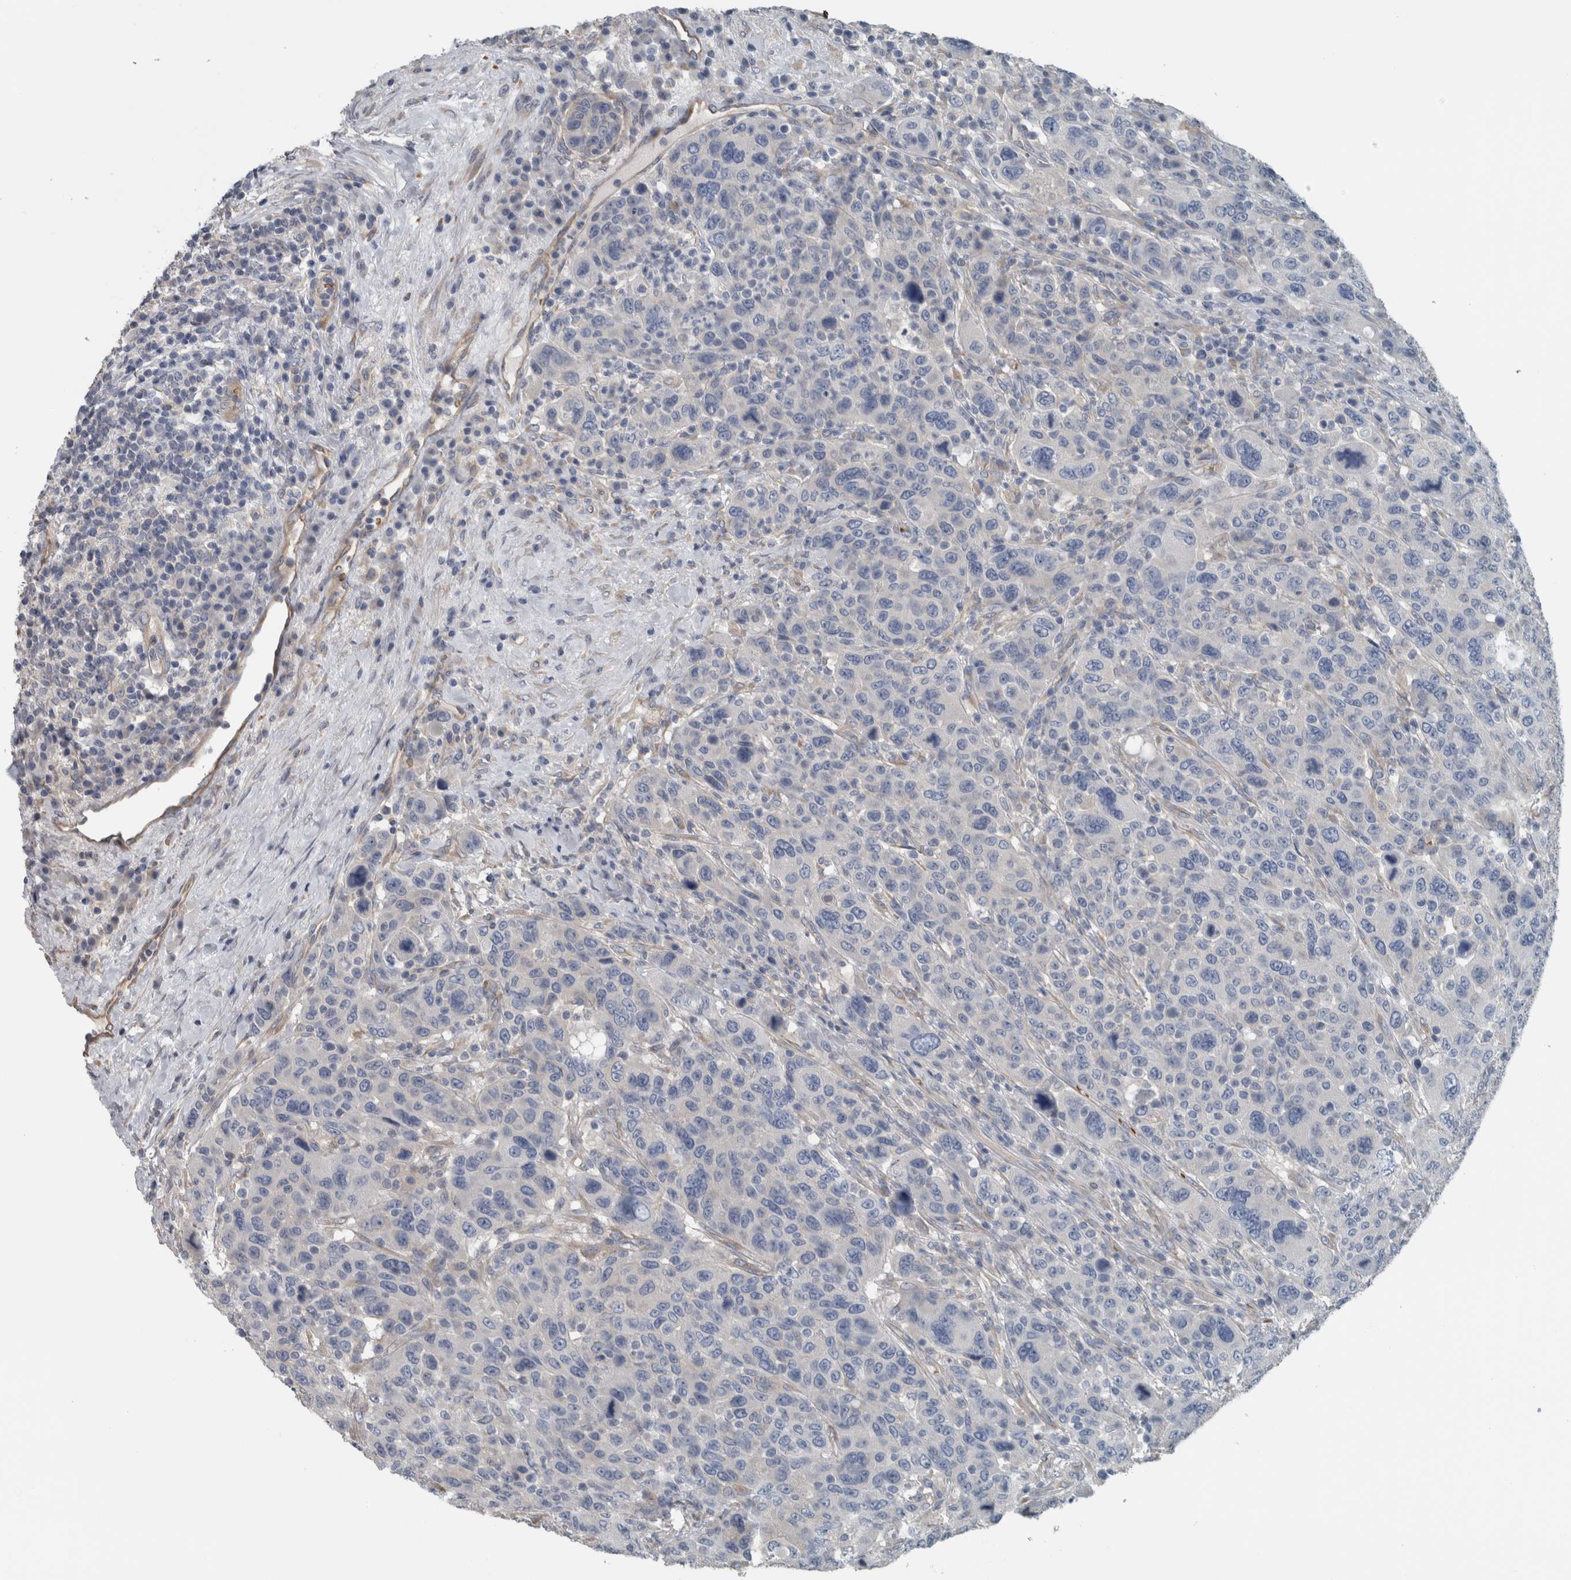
{"staining": {"intensity": "negative", "quantity": "none", "location": "none"}, "tissue": "breast cancer", "cell_type": "Tumor cells", "image_type": "cancer", "snomed": [{"axis": "morphology", "description": "Duct carcinoma"}, {"axis": "topography", "description": "Breast"}], "caption": "IHC histopathology image of neoplastic tissue: human infiltrating ductal carcinoma (breast) stained with DAB (3,3'-diaminobenzidine) demonstrates no significant protein expression in tumor cells. Nuclei are stained in blue.", "gene": "SH3GL2", "patient": {"sex": "female", "age": 37}}